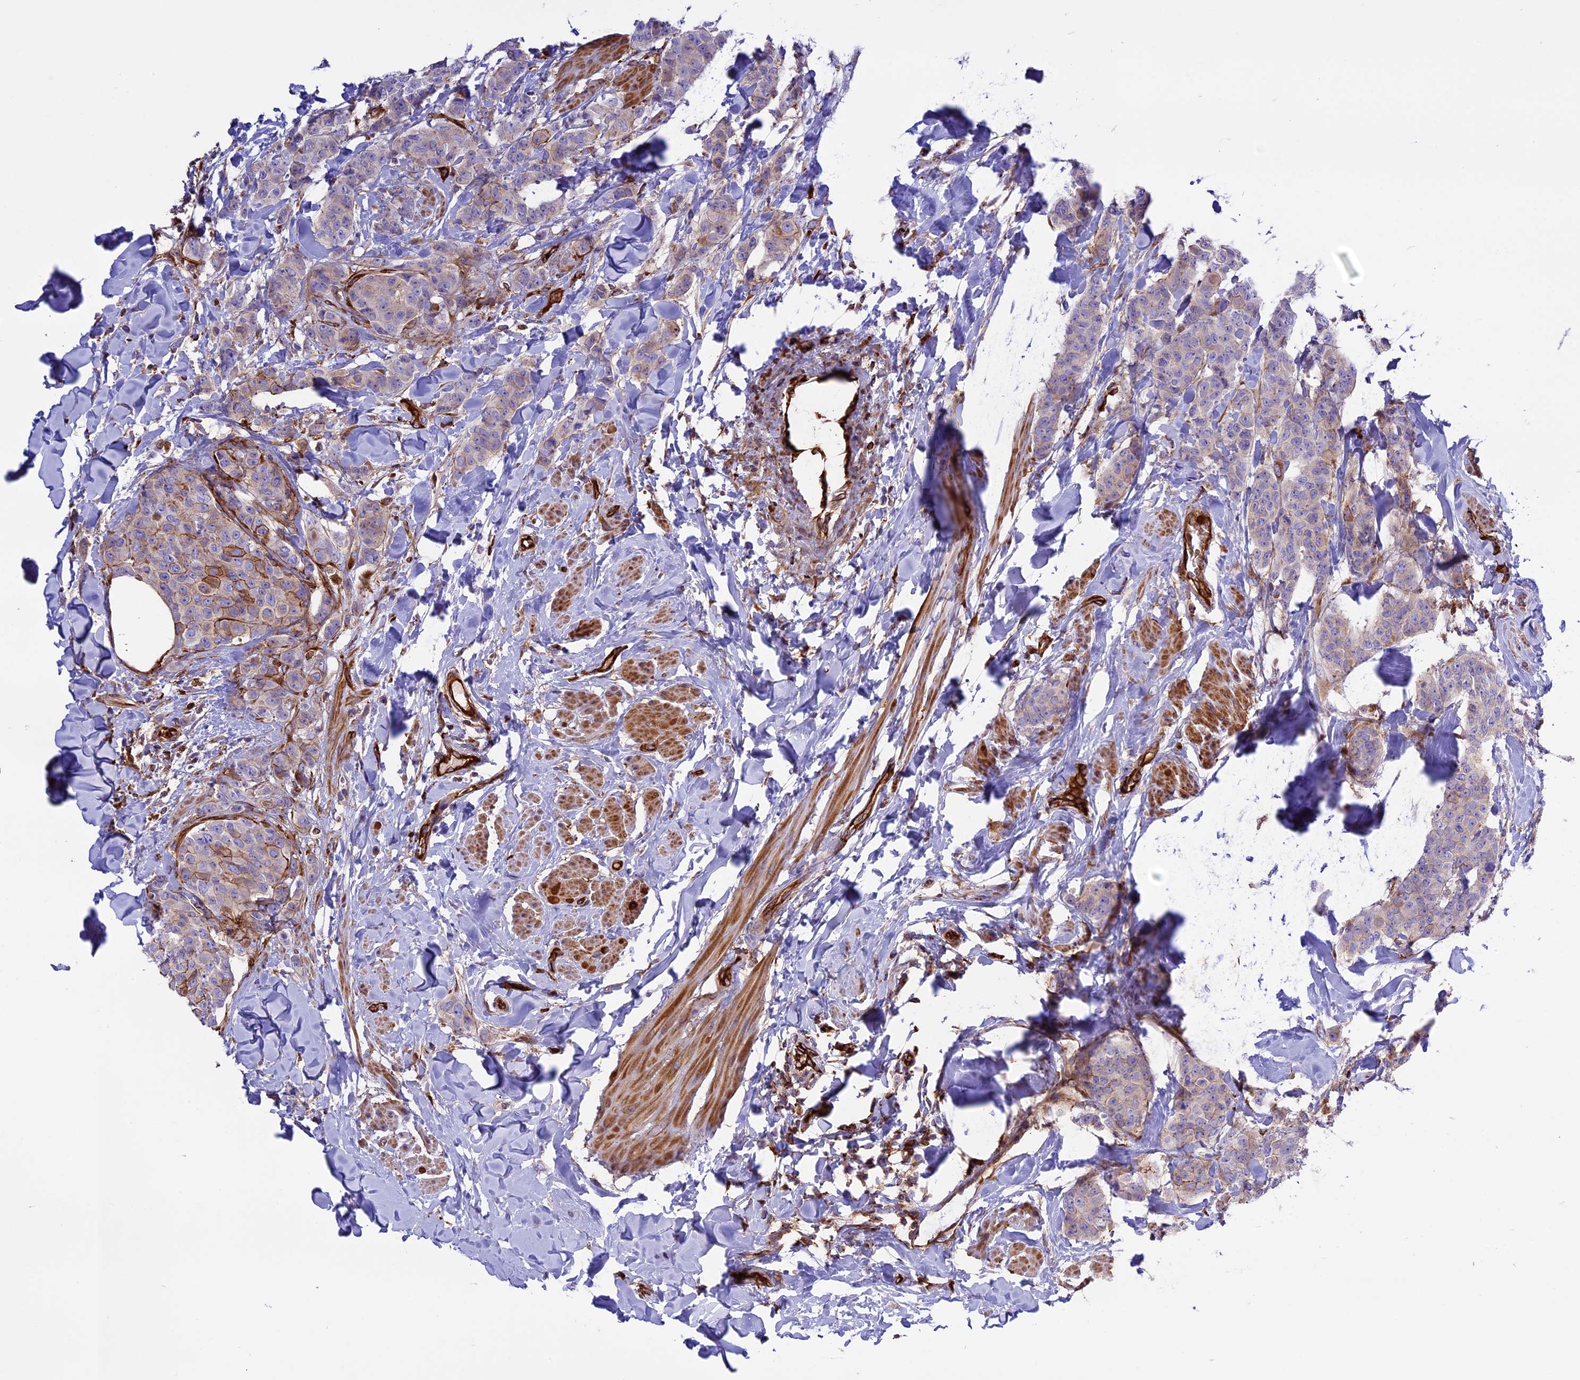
{"staining": {"intensity": "weak", "quantity": "<25%", "location": "cytoplasmic/membranous"}, "tissue": "breast cancer", "cell_type": "Tumor cells", "image_type": "cancer", "snomed": [{"axis": "morphology", "description": "Duct carcinoma"}, {"axis": "topography", "description": "Breast"}], "caption": "Tumor cells are negative for protein expression in human invasive ductal carcinoma (breast).", "gene": "CD99L2", "patient": {"sex": "female", "age": 40}}